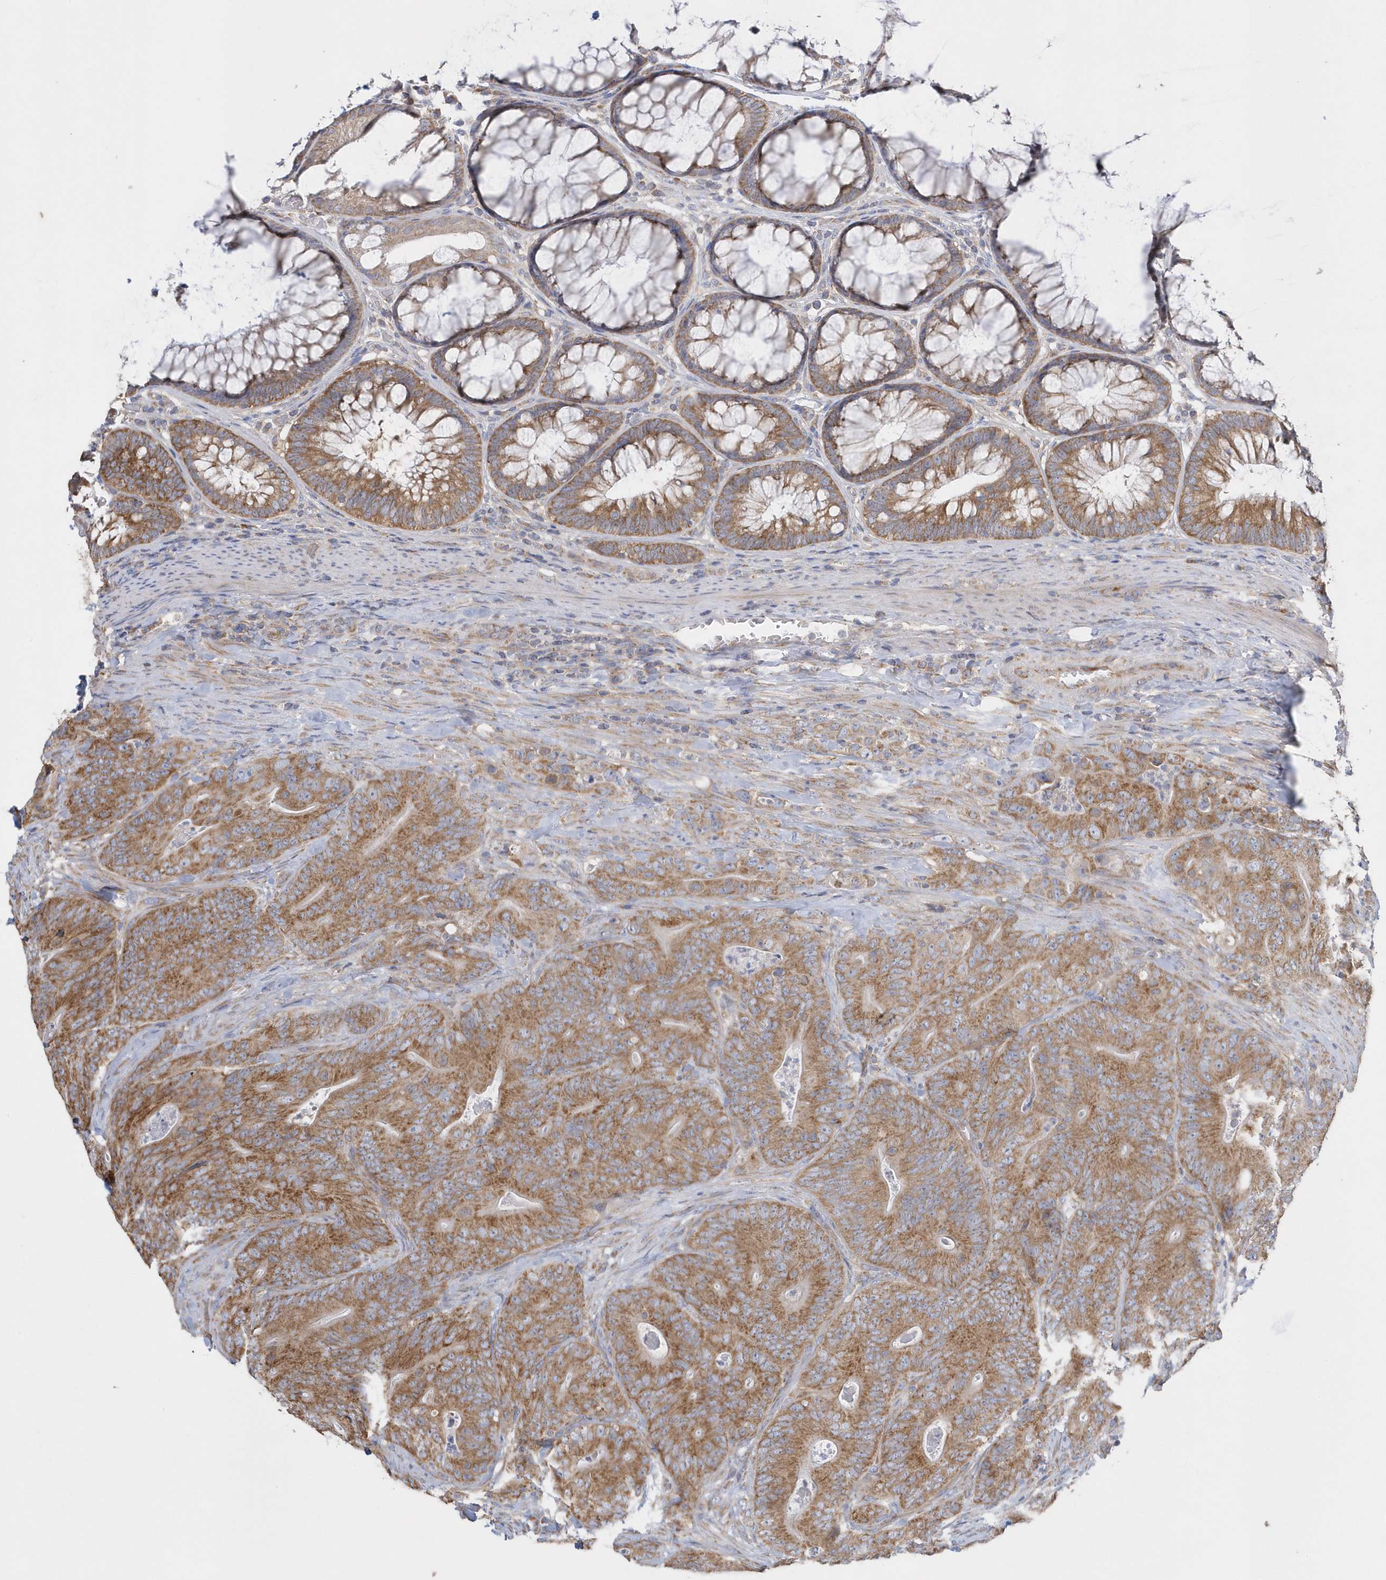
{"staining": {"intensity": "moderate", "quantity": ">75%", "location": "cytoplasmic/membranous"}, "tissue": "colorectal cancer", "cell_type": "Tumor cells", "image_type": "cancer", "snomed": [{"axis": "morphology", "description": "Normal tissue, NOS"}, {"axis": "topography", "description": "Colon"}], "caption": "Immunohistochemical staining of human colorectal cancer shows medium levels of moderate cytoplasmic/membranous staining in approximately >75% of tumor cells. Immunohistochemistry (ihc) stains the protein in brown and the nuclei are stained blue.", "gene": "SPATA5", "patient": {"sex": "female", "age": 82}}